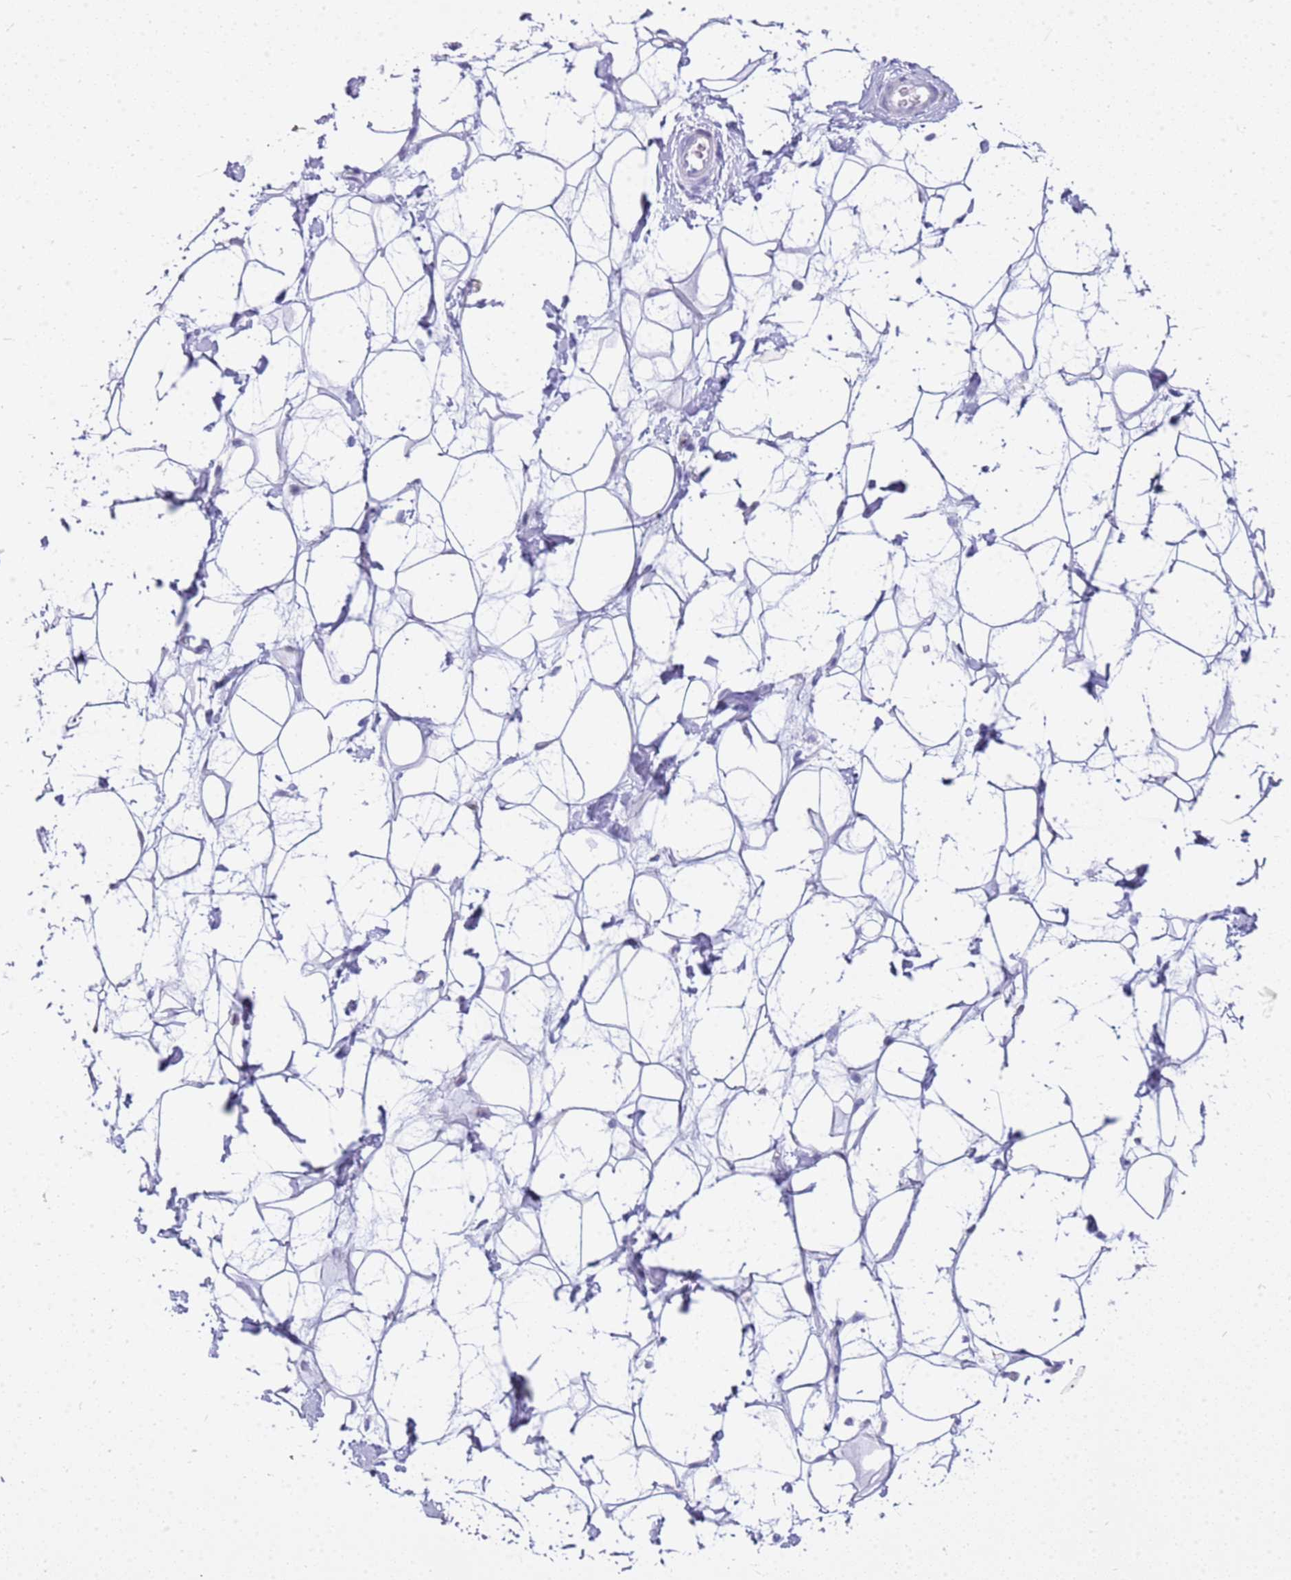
{"staining": {"intensity": "negative", "quantity": "none", "location": "none"}, "tissue": "adipose tissue", "cell_type": "Adipocytes", "image_type": "normal", "snomed": [{"axis": "morphology", "description": "Normal tissue, NOS"}, {"axis": "topography", "description": "Breast"}], "caption": "Immunohistochemistry (IHC) histopathology image of normal adipose tissue stained for a protein (brown), which displays no staining in adipocytes. (Brightfield microscopy of DAB (3,3'-diaminobenzidine) immunohistochemistry at high magnification).", "gene": "CSTA", "patient": {"sex": "female", "age": 26}}